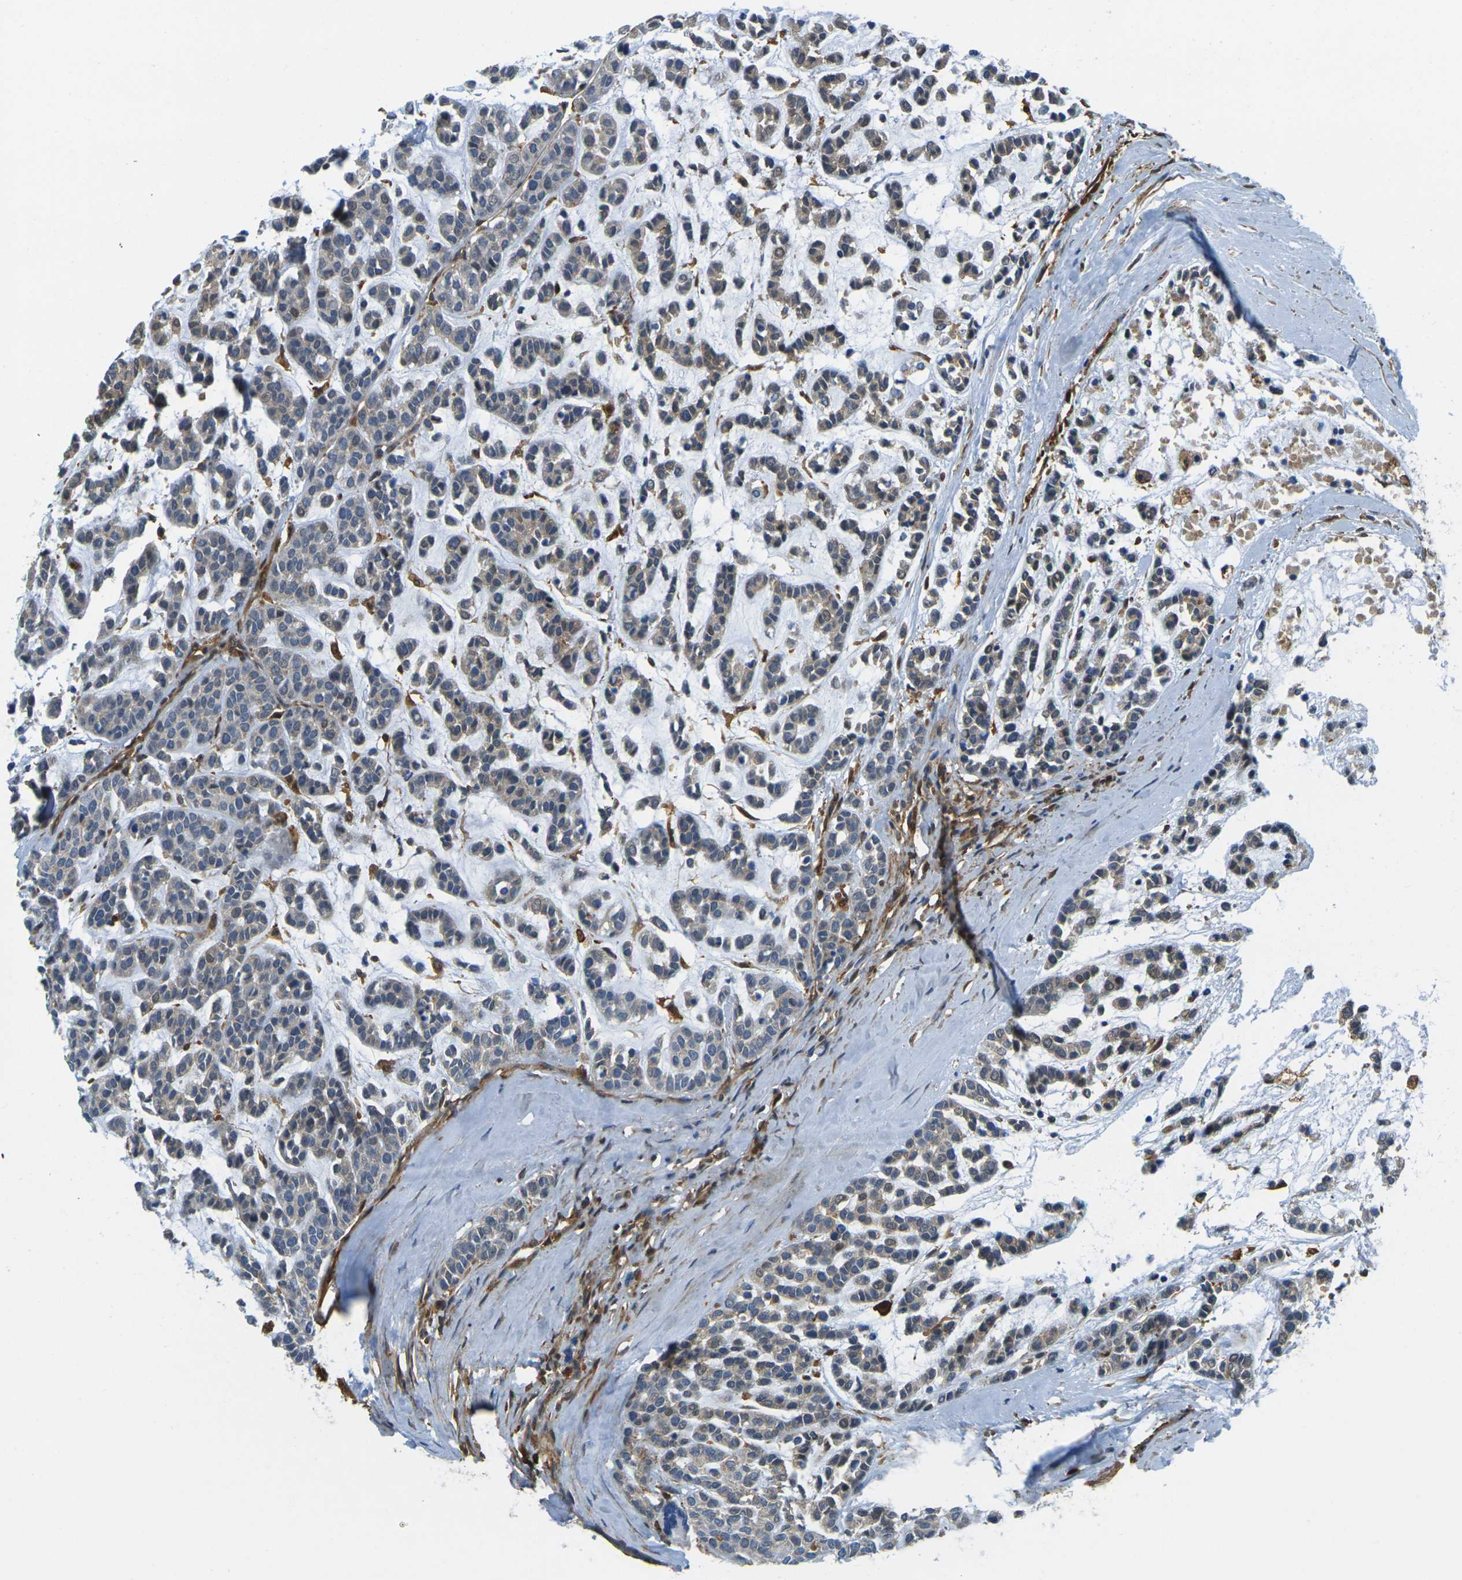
{"staining": {"intensity": "weak", "quantity": "<25%", "location": "cytoplasmic/membranous"}, "tissue": "head and neck cancer", "cell_type": "Tumor cells", "image_type": "cancer", "snomed": [{"axis": "morphology", "description": "Adenocarcinoma, NOS"}, {"axis": "morphology", "description": "Adenoma, NOS"}, {"axis": "topography", "description": "Head-Neck"}], "caption": "This image is of head and neck cancer stained with immunohistochemistry to label a protein in brown with the nuclei are counter-stained blue. There is no expression in tumor cells.", "gene": "LASP1", "patient": {"sex": "female", "age": 55}}